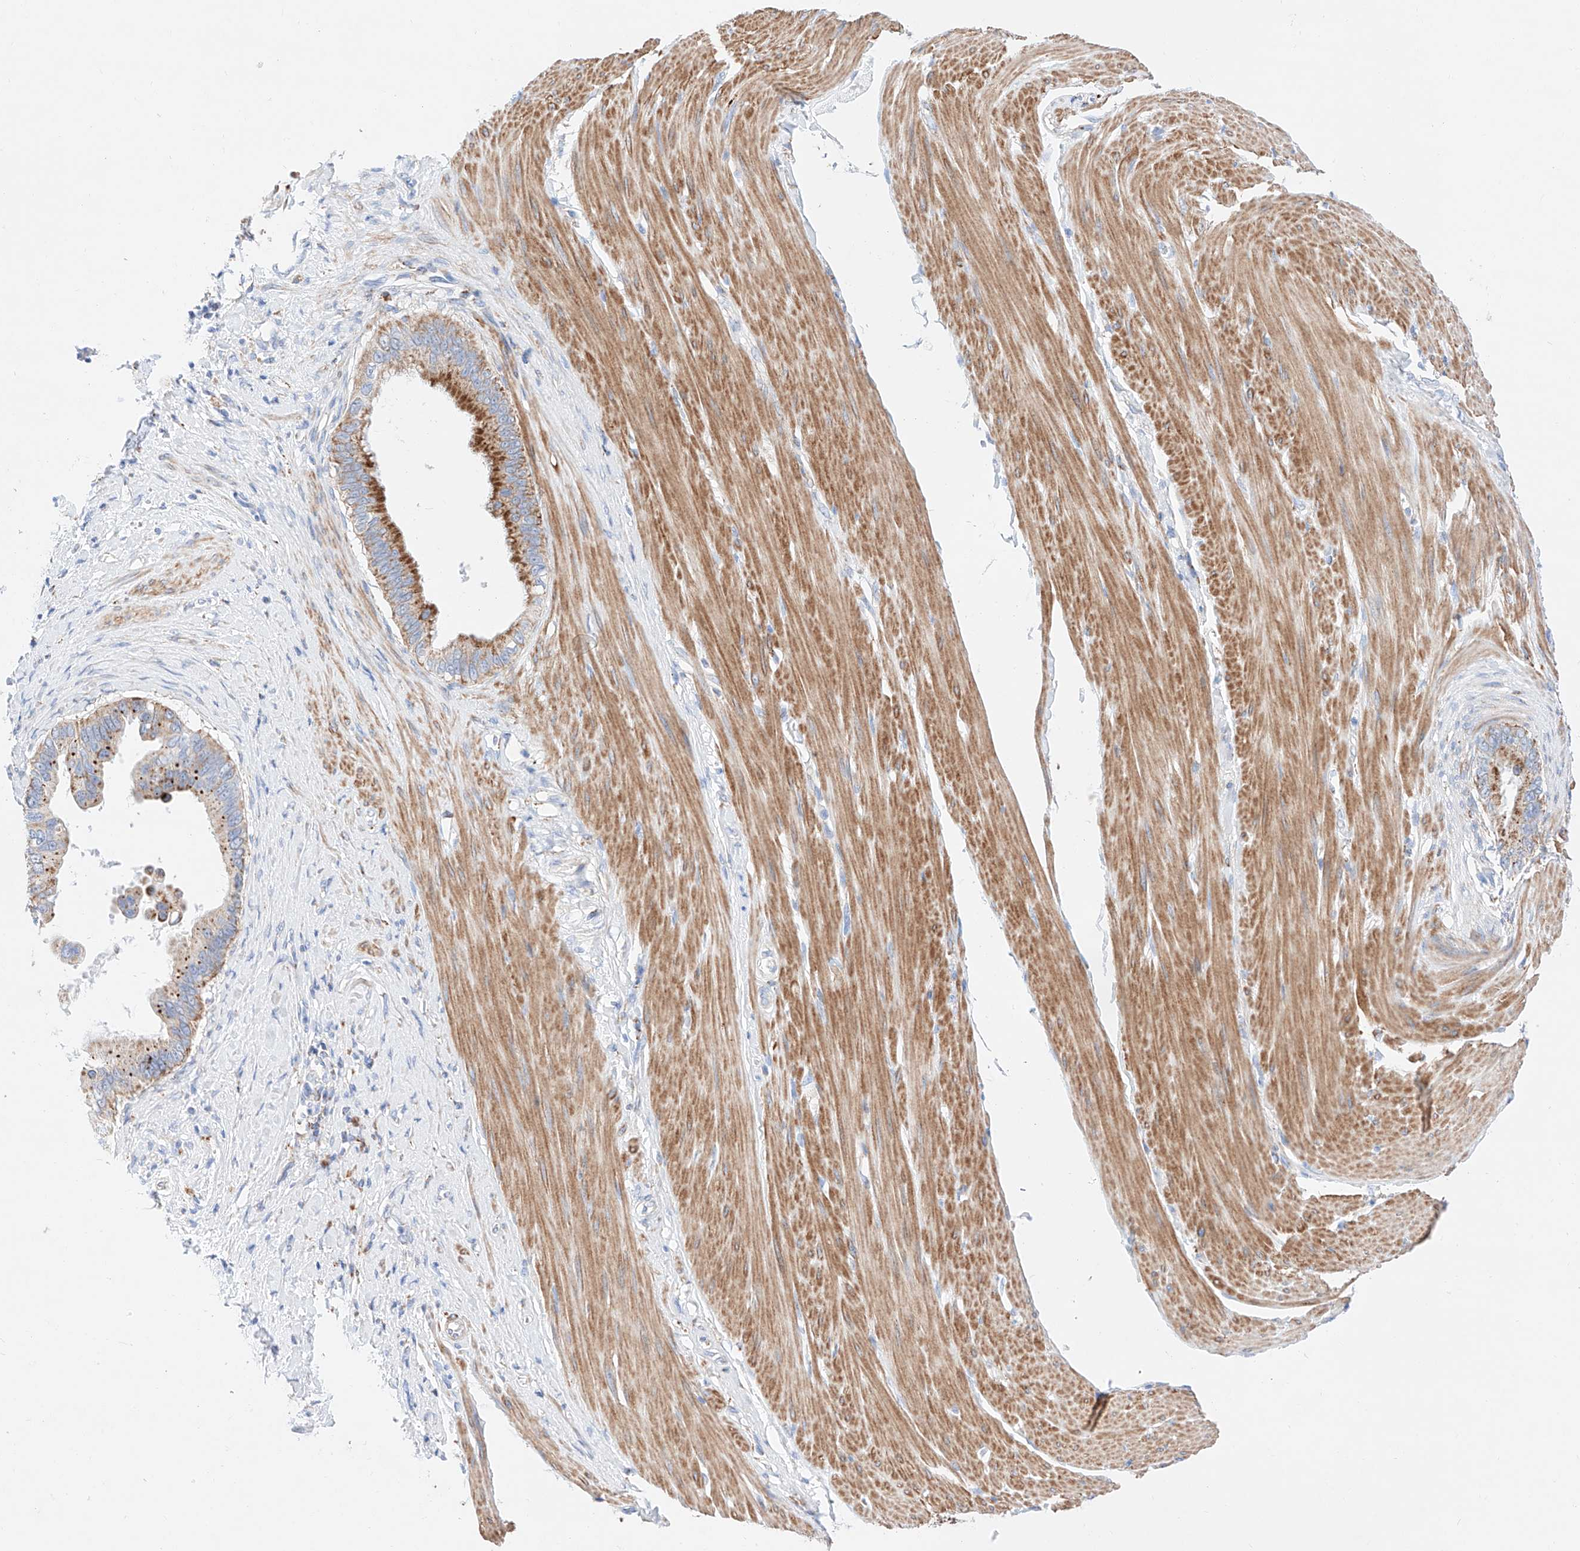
{"staining": {"intensity": "moderate", "quantity": "25%-75%", "location": "cytoplasmic/membranous"}, "tissue": "pancreatic cancer", "cell_type": "Tumor cells", "image_type": "cancer", "snomed": [{"axis": "morphology", "description": "Adenocarcinoma, NOS"}, {"axis": "topography", "description": "Pancreas"}], "caption": "Immunohistochemistry (IHC) histopathology image of human adenocarcinoma (pancreatic) stained for a protein (brown), which reveals medium levels of moderate cytoplasmic/membranous expression in approximately 25%-75% of tumor cells.", "gene": "C6orf62", "patient": {"sex": "female", "age": 56}}